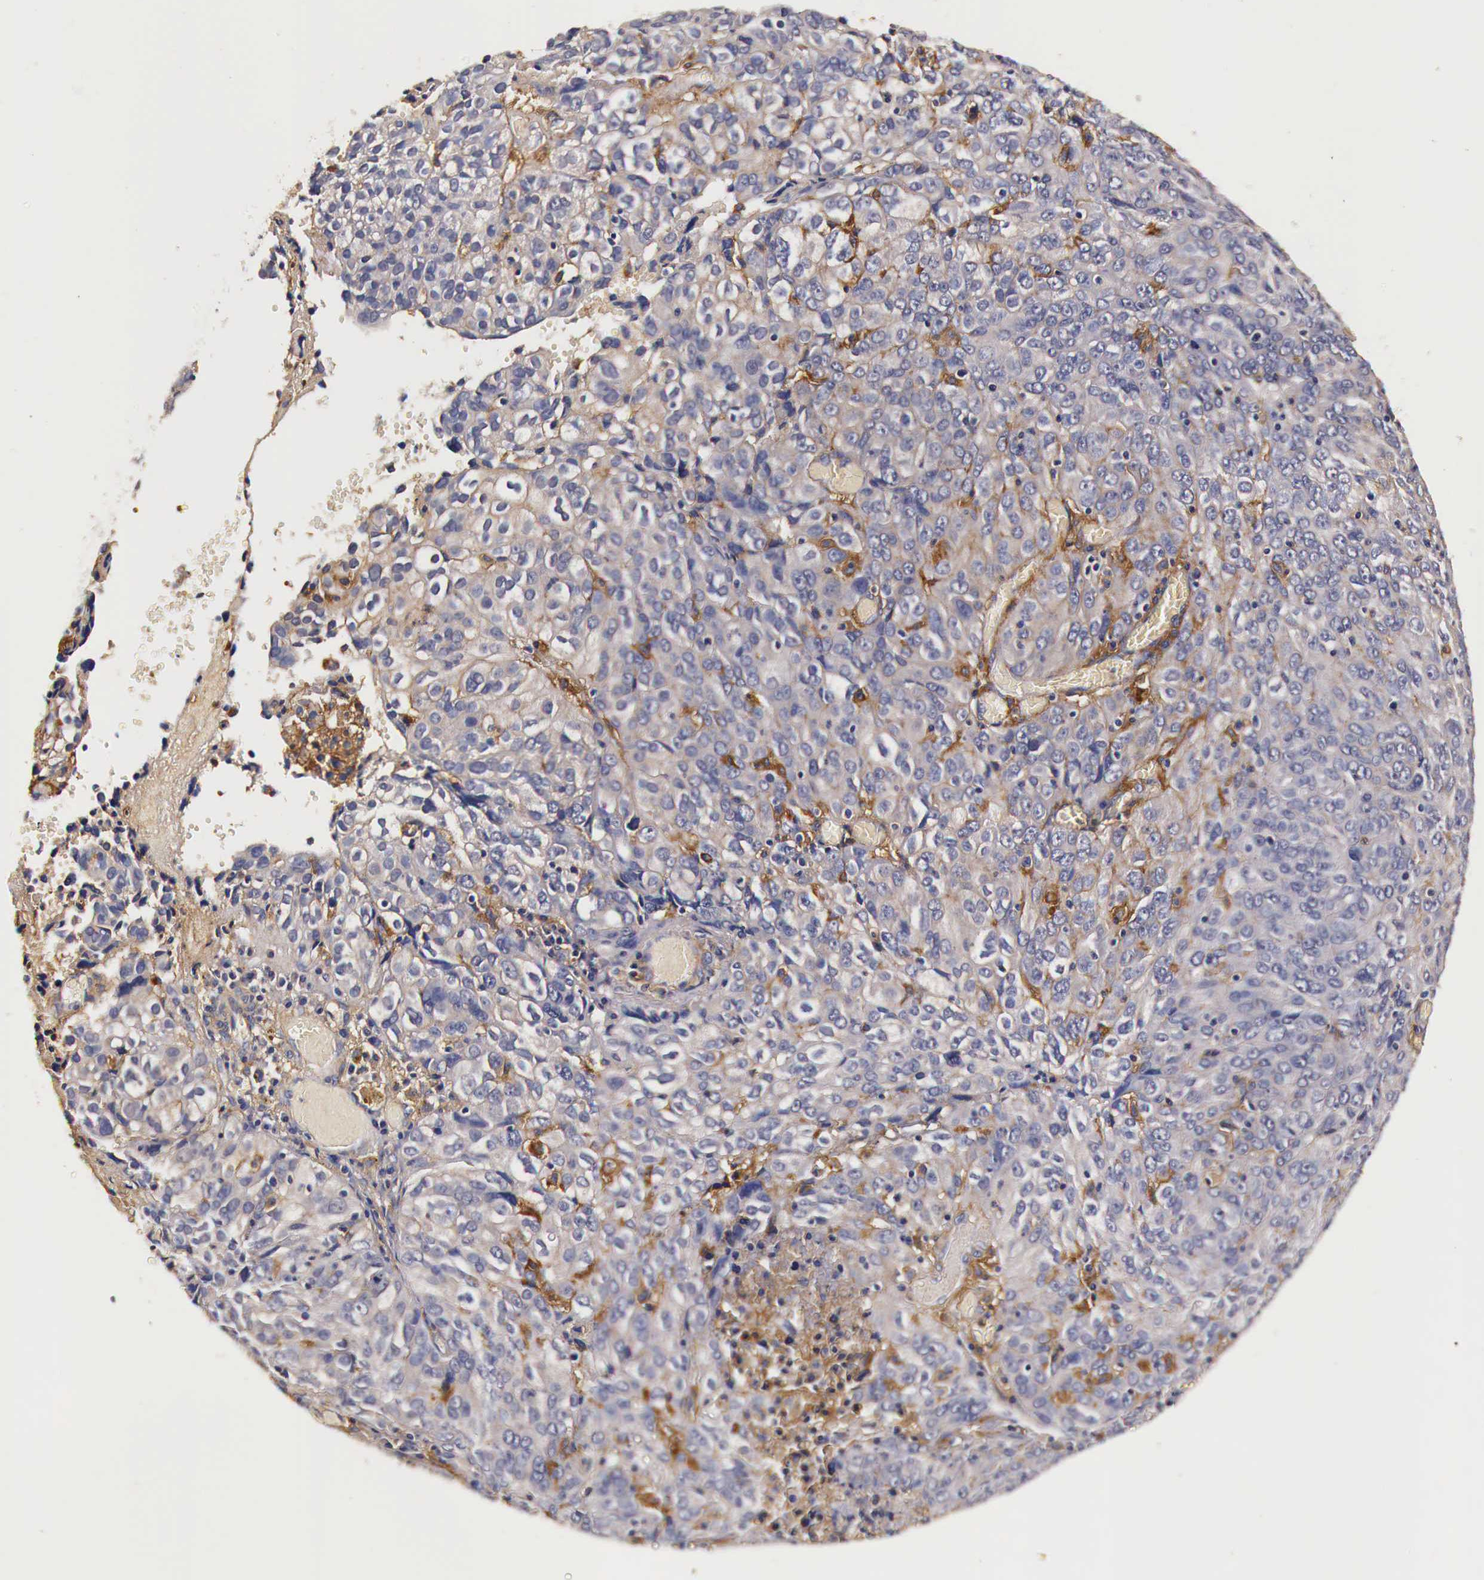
{"staining": {"intensity": "weak", "quantity": ">75%", "location": "cytoplasmic/membranous"}, "tissue": "ovarian cancer", "cell_type": "Tumor cells", "image_type": "cancer", "snomed": [{"axis": "morphology", "description": "Carcinoma, endometroid"}, {"axis": "topography", "description": "Ovary"}], "caption": "This photomicrograph displays immunohistochemistry (IHC) staining of ovarian endometroid carcinoma, with low weak cytoplasmic/membranous positivity in approximately >75% of tumor cells.", "gene": "RP2", "patient": {"sex": "female", "age": 75}}